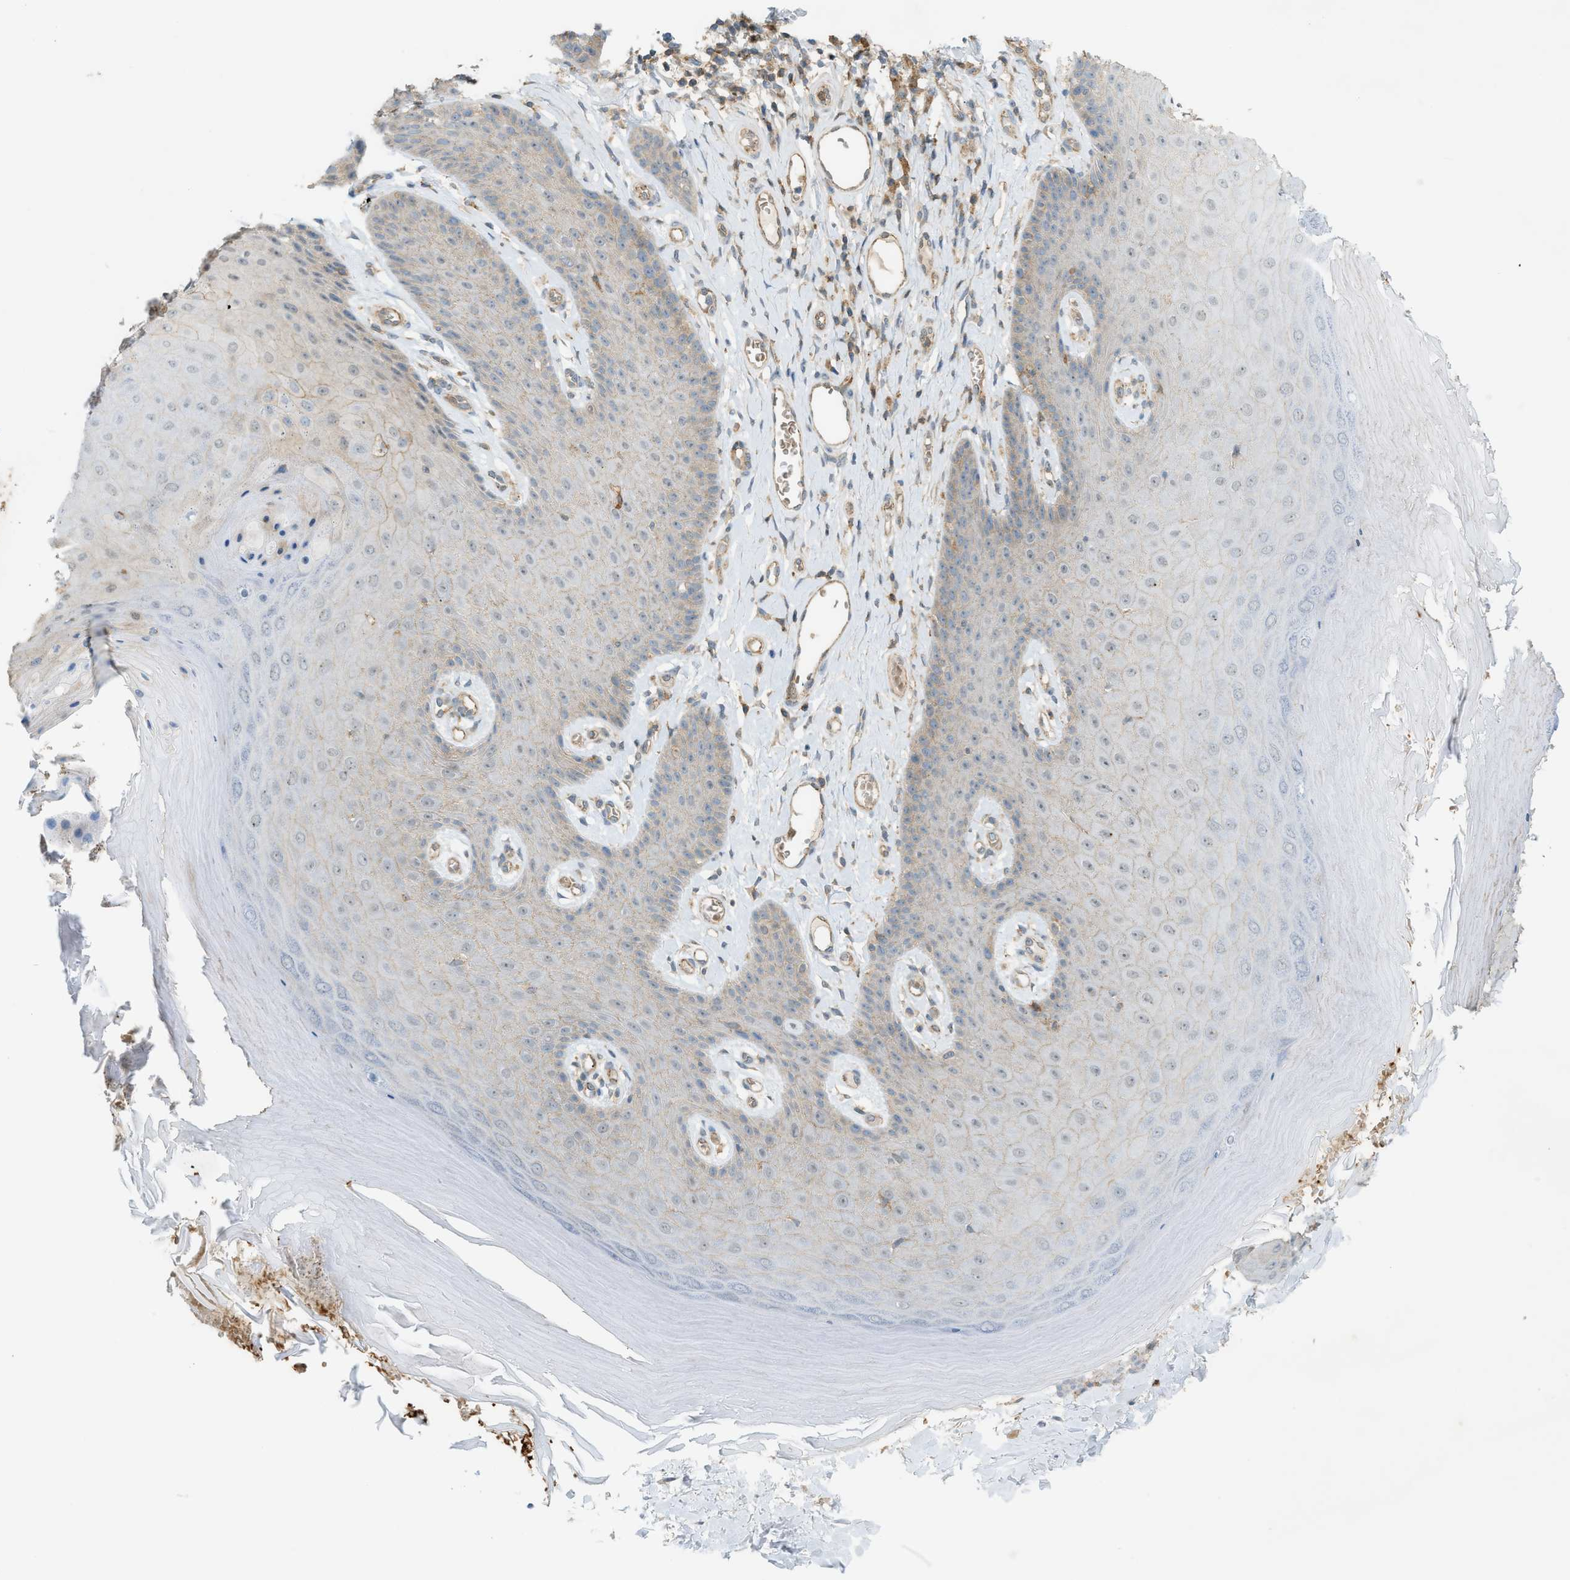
{"staining": {"intensity": "weak", "quantity": "25%-75%", "location": "cytoplasmic/membranous"}, "tissue": "skin", "cell_type": "Epidermal cells", "image_type": "normal", "snomed": [{"axis": "morphology", "description": "Normal tissue, NOS"}, {"axis": "topography", "description": "Vulva"}], "caption": "Protein staining of normal skin demonstrates weak cytoplasmic/membranous staining in approximately 25%-75% of epidermal cells. The staining was performed using DAB (3,3'-diaminobenzidine) to visualize the protein expression in brown, while the nuclei were stained in blue with hematoxylin (Magnification: 20x).", "gene": "GRK6", "patient": {"sex": "female", "age": 73}}